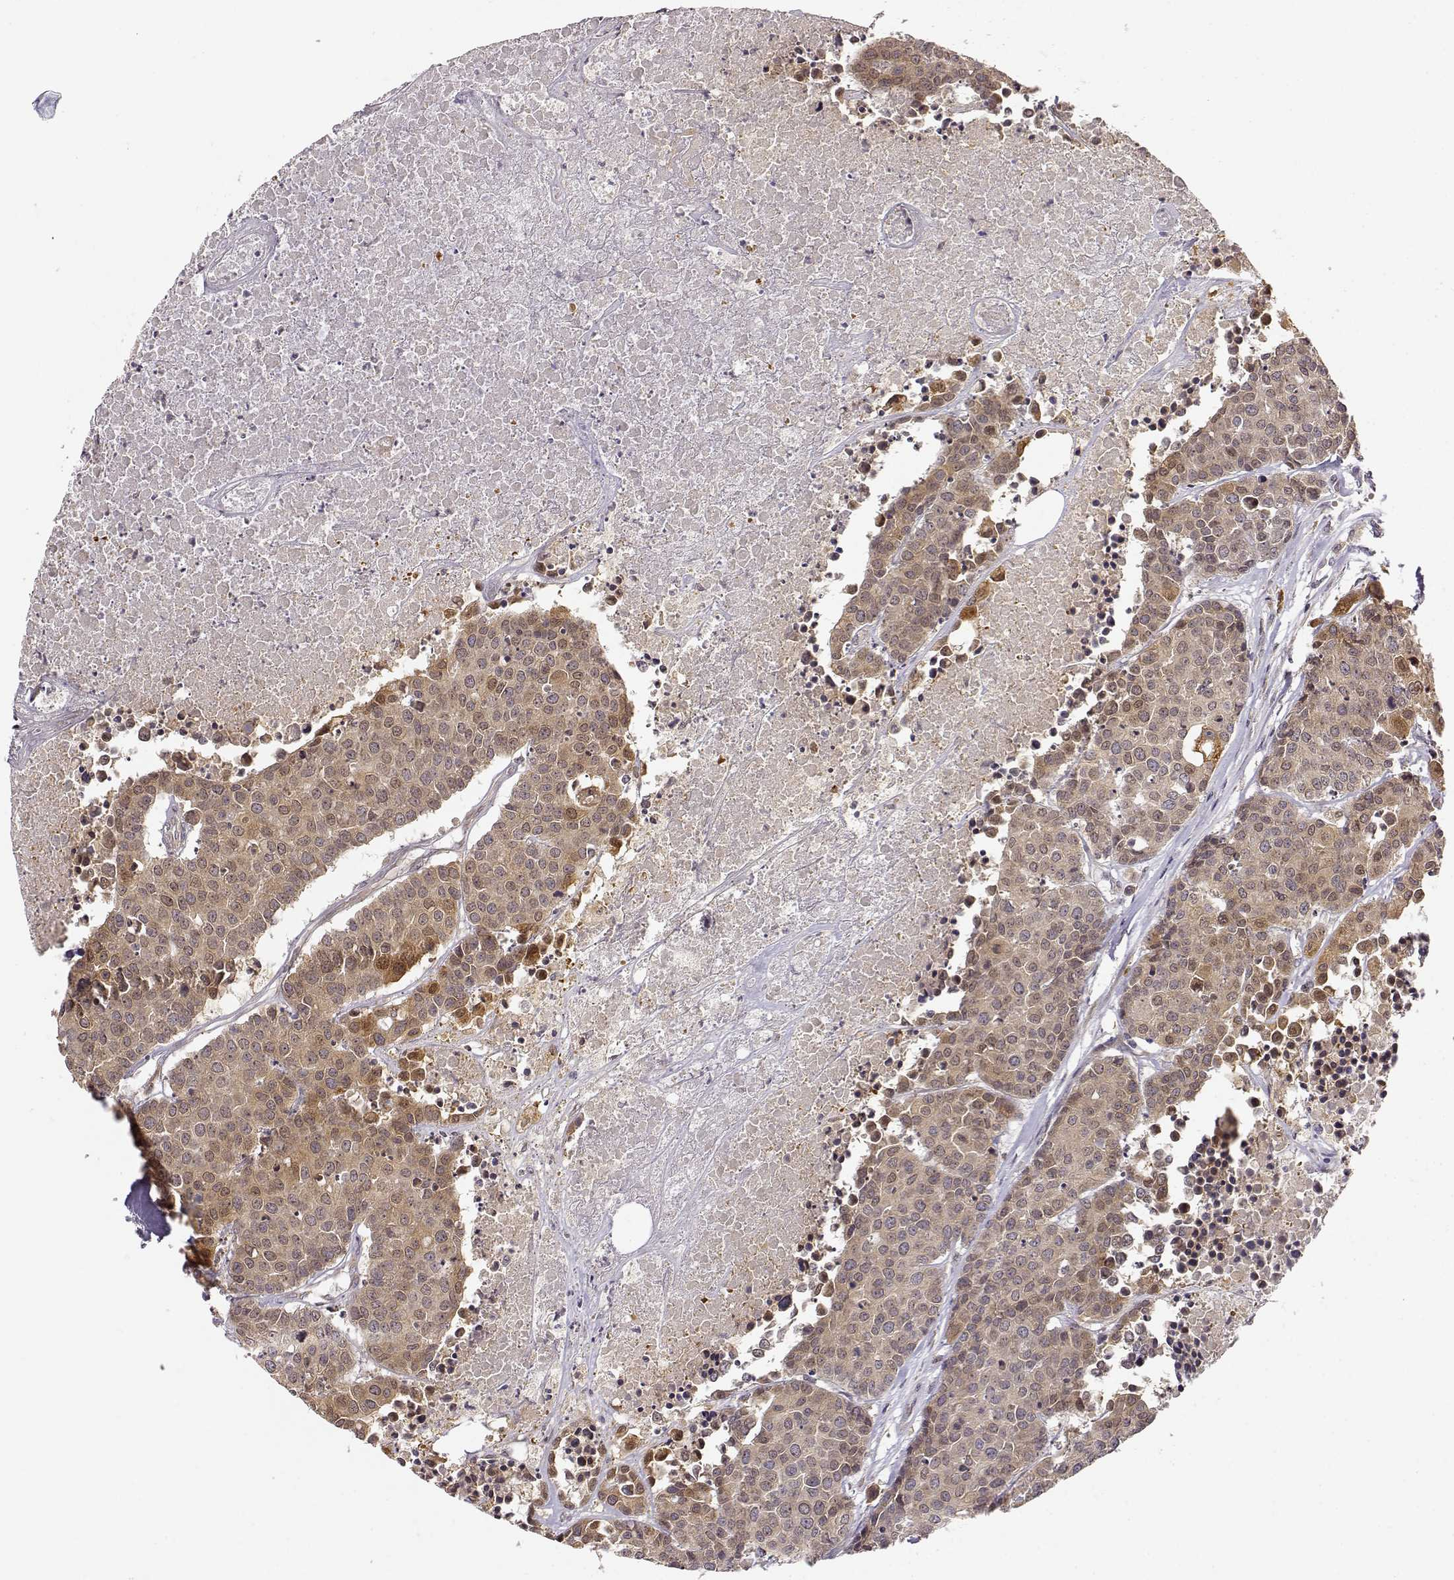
{"staining": {"intensity": "weak", "quantity": ">75%", "location": "cytoplasmic/membranous,nuclear"}, "tissue": "carcinoid", "cell_type": "Tumor cells", "image_type": "cancer", "snomed": [{"axis": "morphology", "description": "Carcinoid, malignant, NOS"}, {"axis": "topography", "description": "Colon"}], "caption": "Human carcinoid stained with a brown dye shows weak cytoplasmic/membranous and nuclear positive expression in about >75% of tumor cells.", "gene": "ERGIC2", "patient": {"sex": "male", "age": 81}}